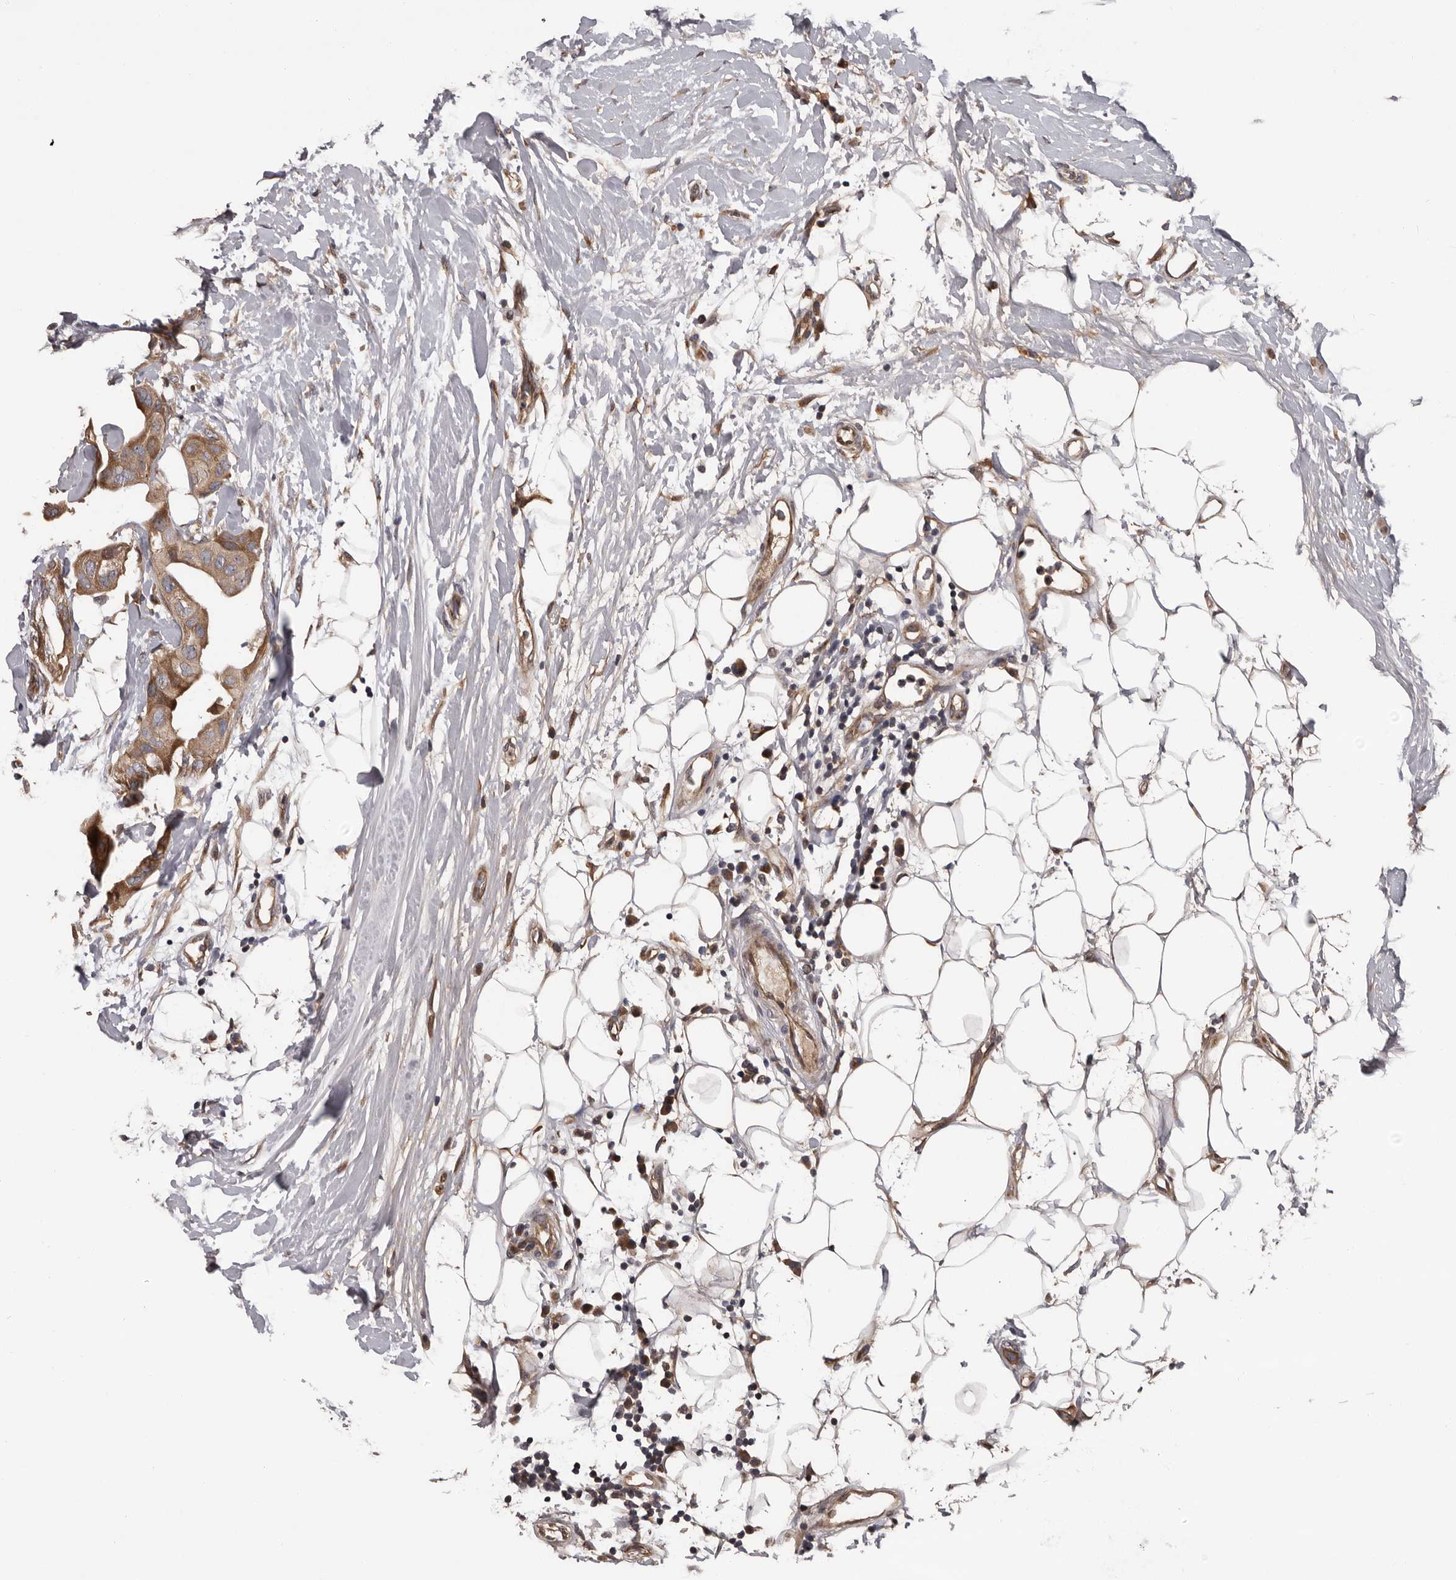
{"staining": {"intensity": "moderate", "quantity": ">75%", "location": "cytoplasmic/membranous"}, "tissue": "breast cancer", "cell_type": "Tumor cells", "image_type": "cancer", "snomed": [{"axis": "morphology", "description": "Duct carcinoma"}, {"axis": "topography", "description": "Breast"}], "caption": "Breast infiltrating ductal carcinoma stained with a brown dye shows moderate cytoplasmic/membranous positive expression in about >75% of tumor cells.", "gene": "PRKD1", "patient": {"sex": "female", "age": 40}}